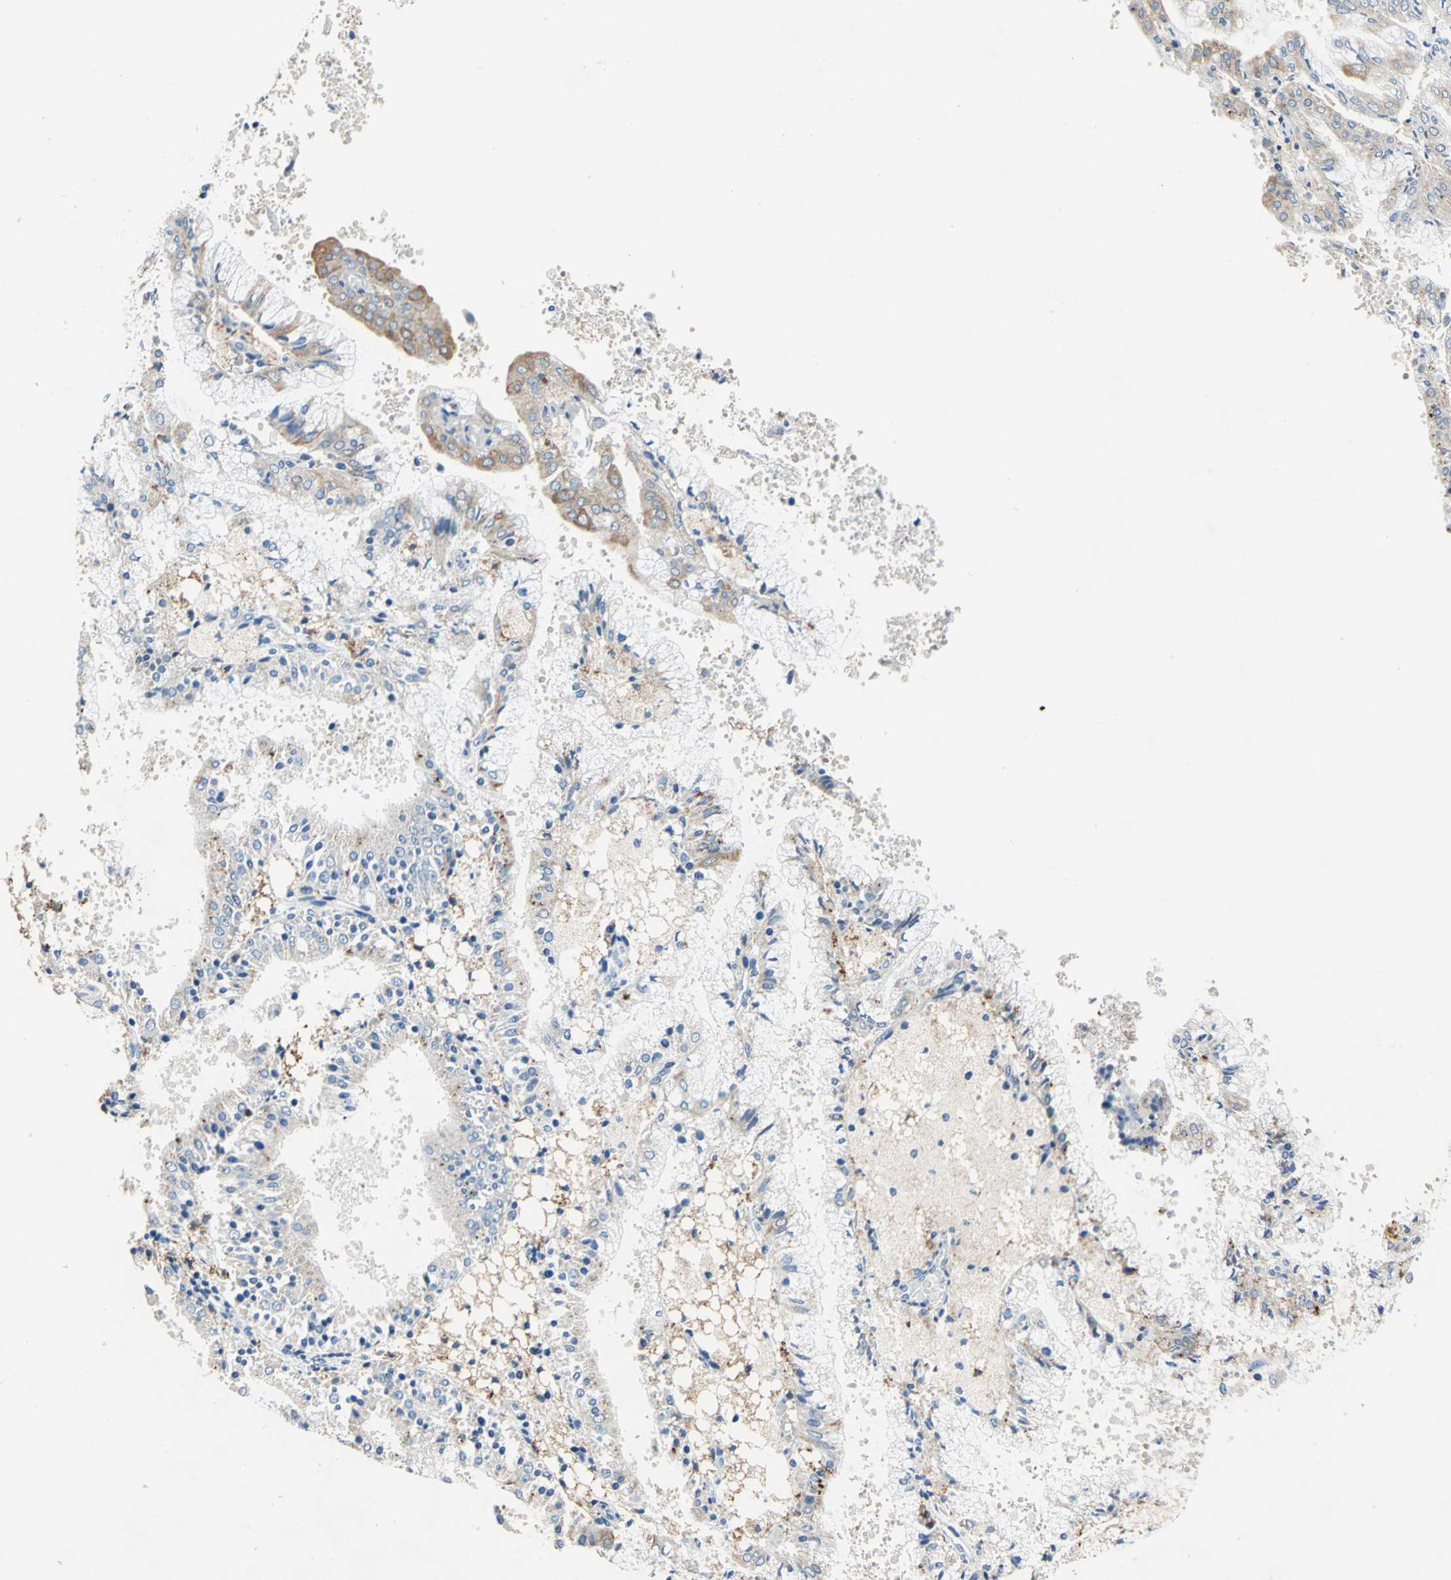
{"staining": {"intensity": "weak", "quantity": "25%-75%", "location": "cytoplasmic/membranous"}, "tissue": "endometrial cancer", "cell_type": "Tumor cells", "image_type": "cancer", "snomed": [{"axis": "morphology", "description": "Adenocarcinoma, NOS"}, {"axis": "topography", "description": "Endometrium"}], "caption": "Immunohistochemical staining of human endometrial adenocarcinoma shows low levels of weak cytoplasmic/membranous protein staining in approximately 25%-75% of tumor cells.", "gene": "RASD2", "patient": {"sex": "female", "age": 63}}